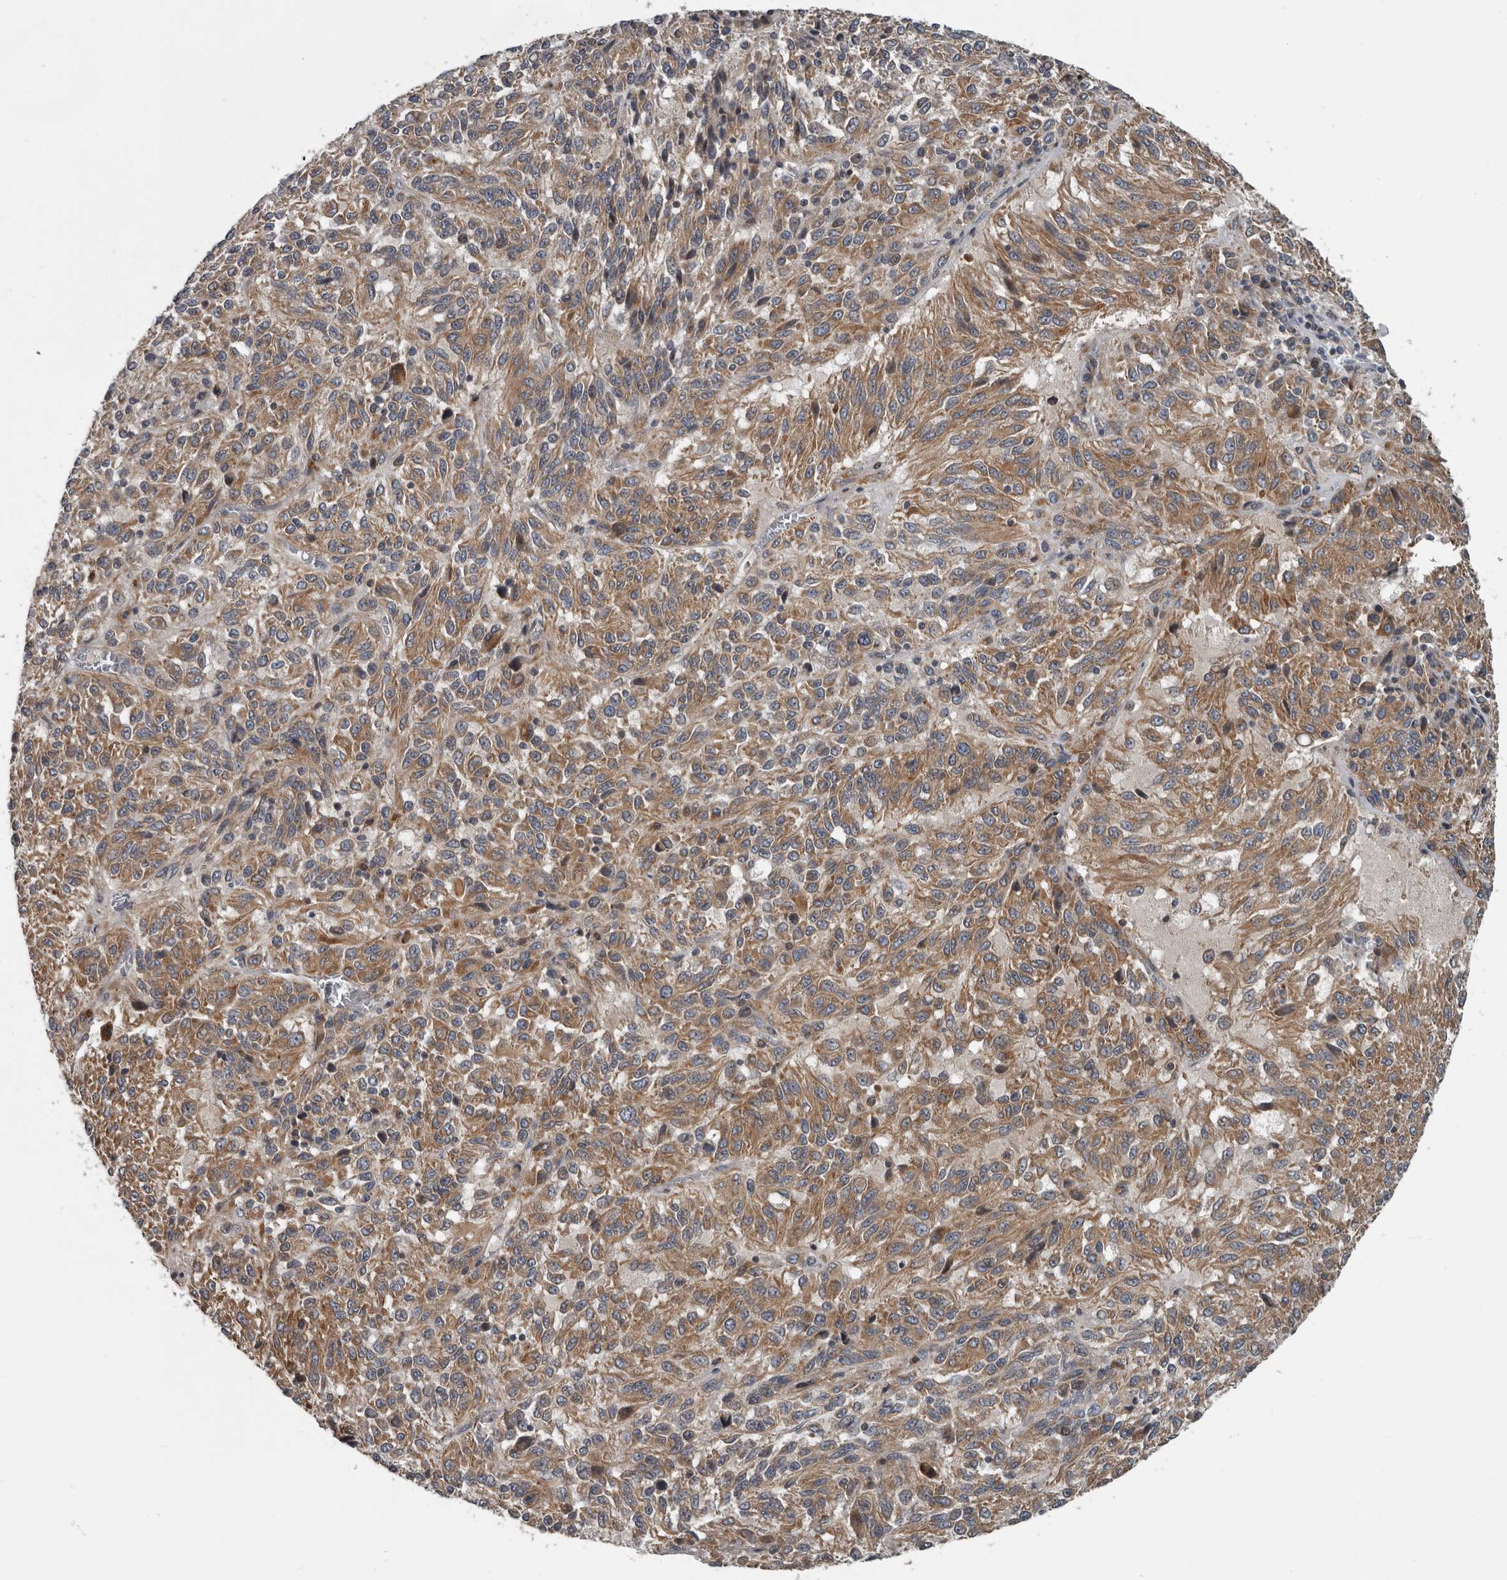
{"staining": {"intensity": "moderate", "quantity": ">75%", "location": "cytoplasmic/membranous"}, "tissue": "melanoma", "cell_type": "Tumor cells", "image_type": "cancer", "snomed": [{"axis": "morphology", "description": "Malignant melanoma, Metastatic site"}, {"axis": "topography", "description": "Lung"}], "caption": "Immunohistochemical staining of human melanoma reveals medium levels of moderate cytoplasmic/membranous protein positivity in approximately >75% of tumor cells.", "gene": "TMEM199", "patient": {"sex": "male", "age": 64}}